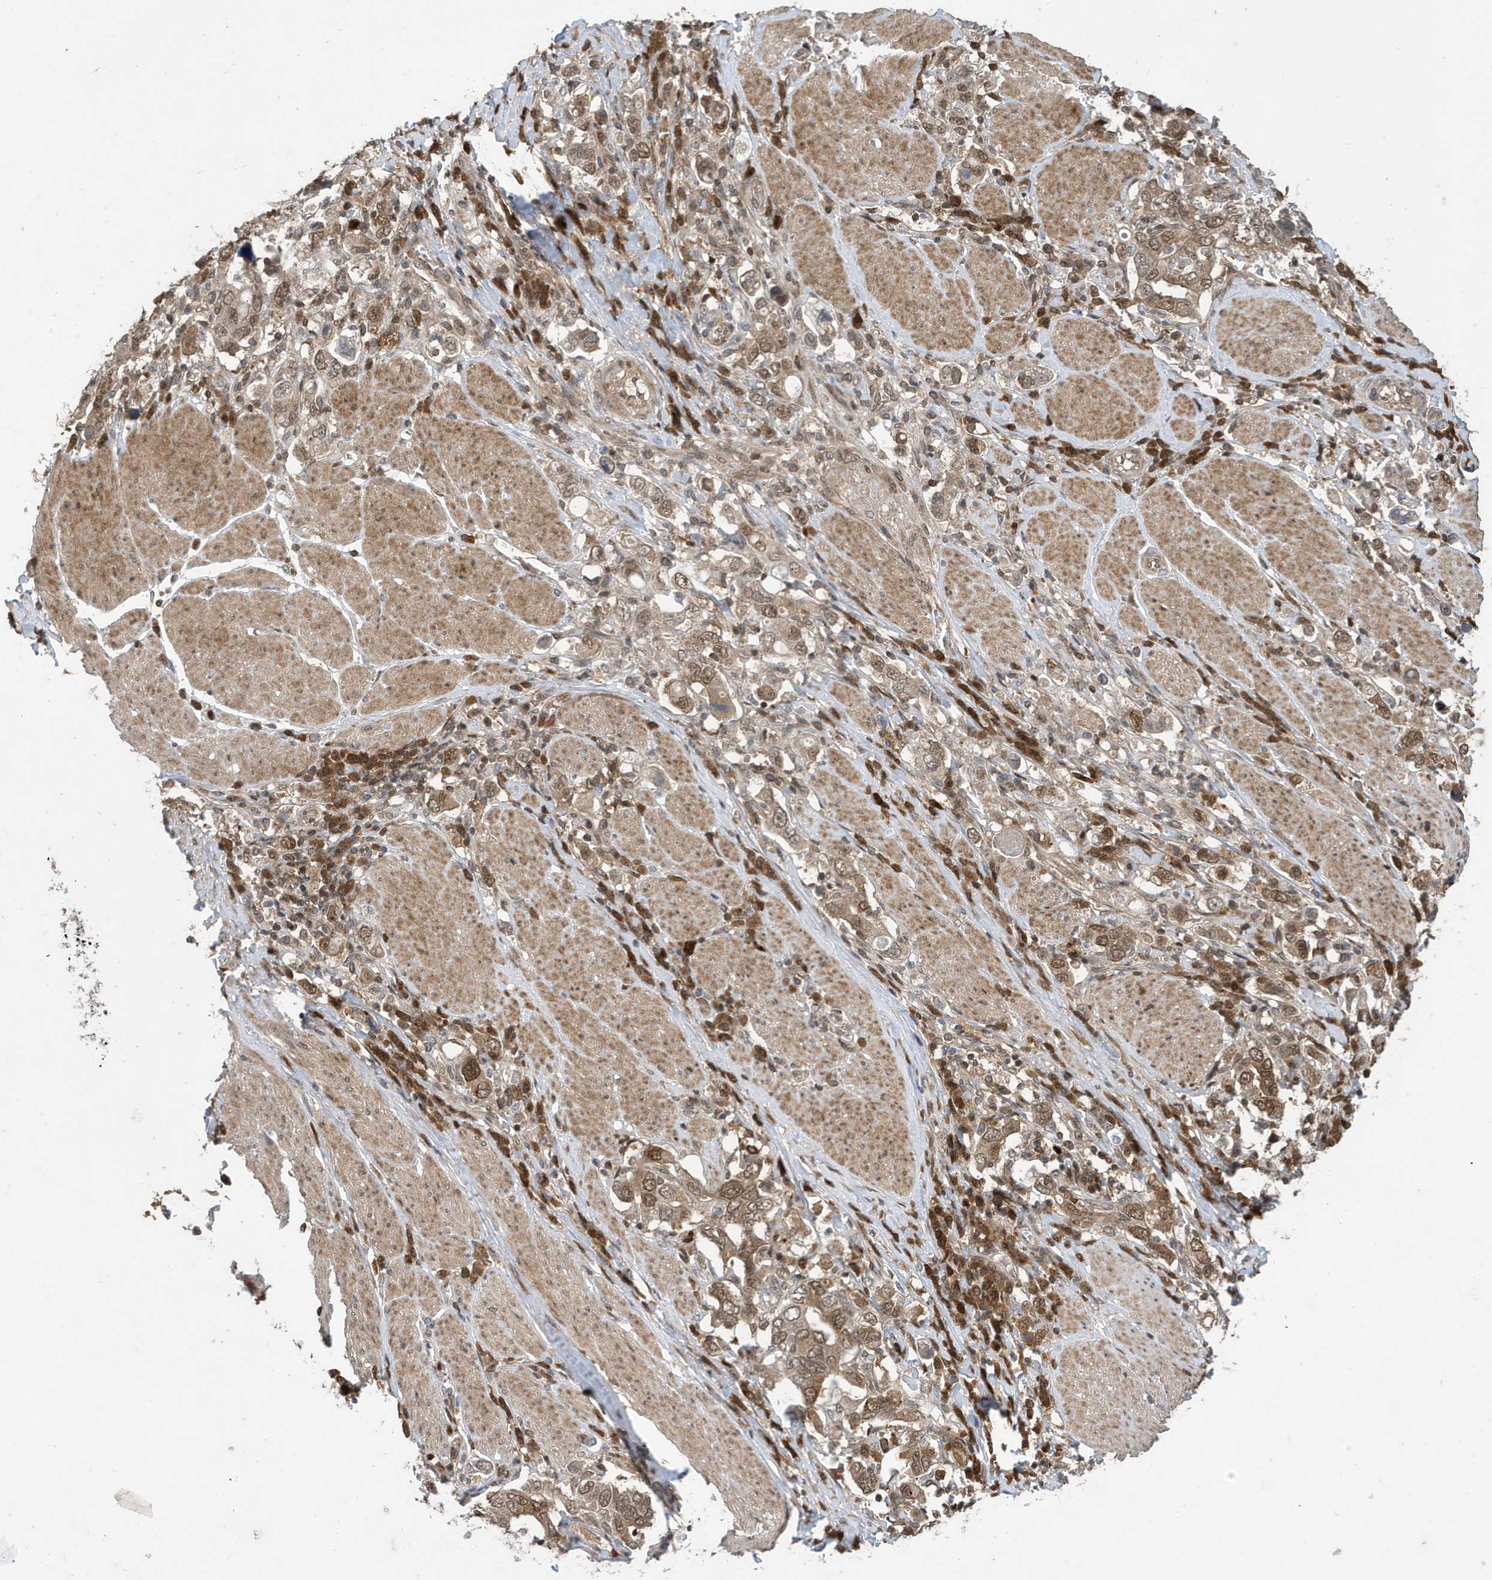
{"staining": {"intensity": "moderate", "quantity": "25%-75%", "location": "cytoplasmic/membranous,nuclear"}, "tissue": "stomach cancer", "cell_type": "Tumor cells", "image_type": "cancer", "snomed": [{"axis": "morphology", "description": "Adenocarcinoma, NOS"}, {"axis": "topography", "description": "Stomach, upper"}], "caption": "Adenocarcinoma (stomach) stained with IHC demonstrates moderate cytoplasmic/membranous and nuclear staining in about 25%-75% of tumor cells. (Stains: DAB in brown, nuclei in blue, Microscopy: brightfield microscopy at high magnification).", "gene": "UBQLN1", "patient": {"sex": "male", "age": 62}}